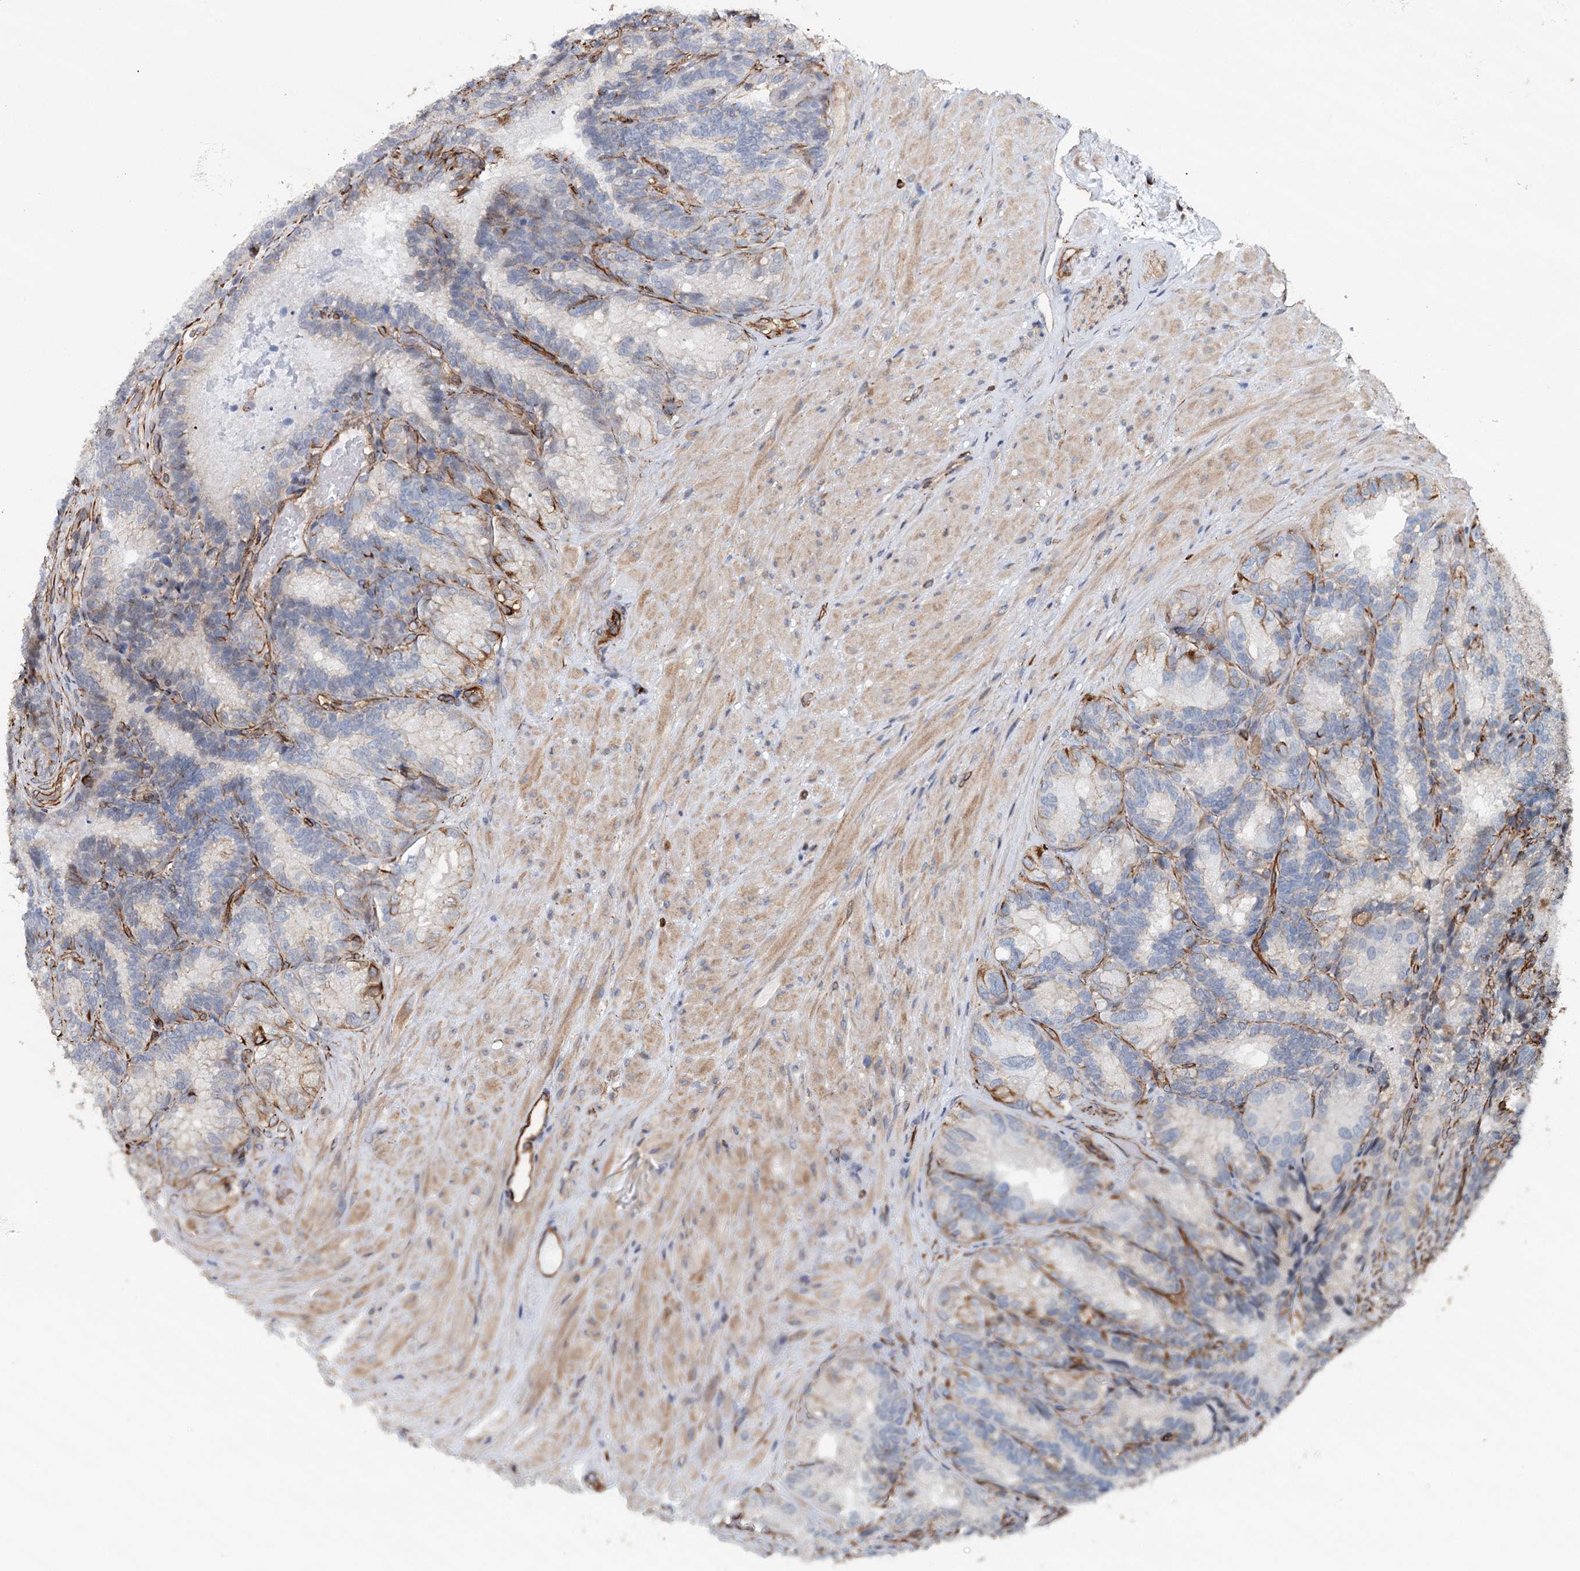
{"staining": {"intensity": "weak", "quantity": "<25%", "location": "cytoplasmic/membranous"}, "tissue": "seminal vesicle", "cell_type": "Glandular cells", "image_type": "normal", "snomed": [{"axis": "morphology", "description": "Normal tissue, NOS"}, {"axis": "topography", "description": "Seminal veicle"}], "caption": "Protein analysis of unremarkable seminal vesicle shows no significant expression in glandular cells. Nuclei are stained in blue.", "gene": "SYNPO", "patient": {"sex": "male", "age": 60}}